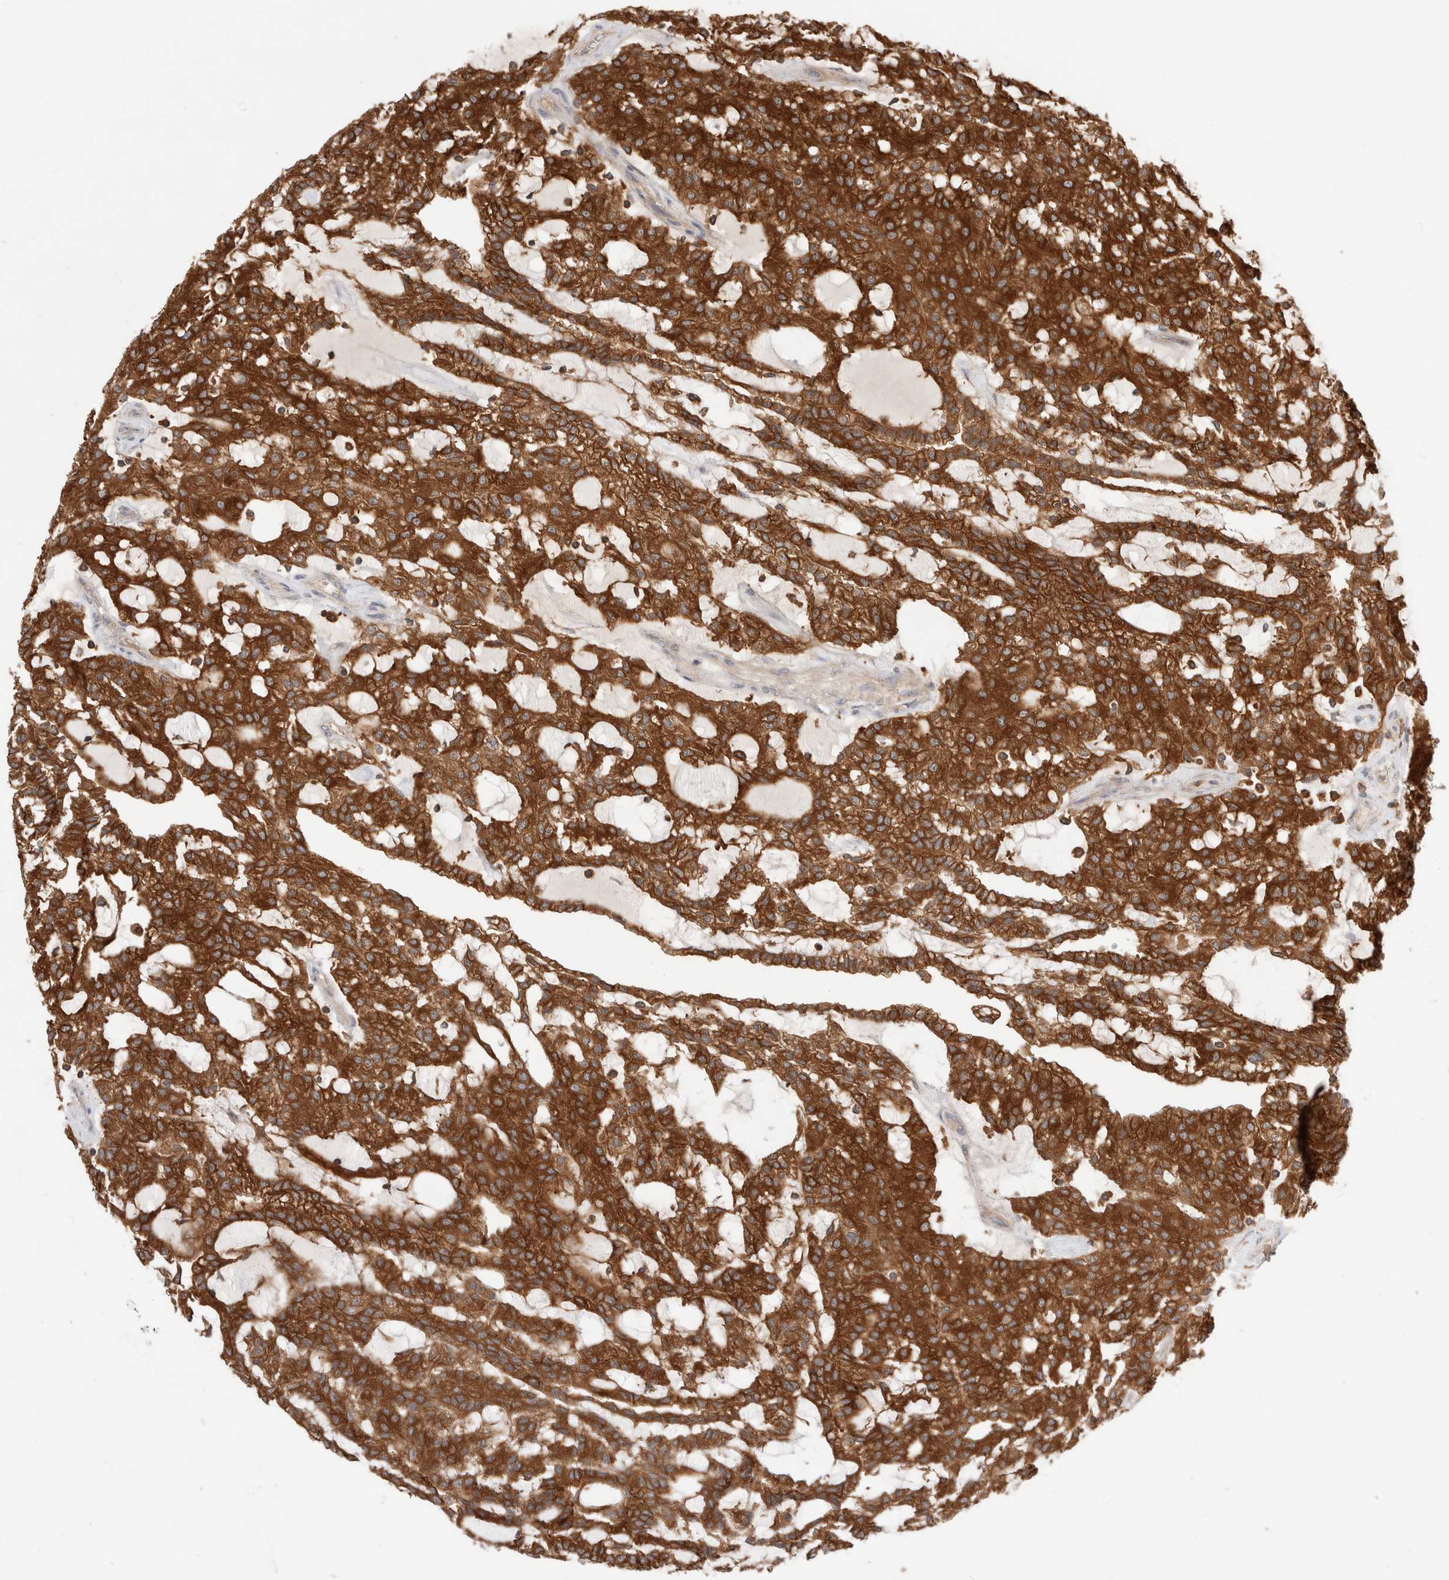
{"staining": {"intensity": "strong", "quantity": ">75%", "location": "cytoplasmic/membranous"}, "tissue": "renal cancer", "cell_type": "Tumor cells", "image_type": "cancer", "snomed": [{"axis": "morphology", "description": "Adenocarcinoma, NOS"}, {"axis": "topography", "description": "Kidney"}], "caption": "This is an image of IHC staining of renal adenocarcinoma, which shows strong staining in the cytoplasmic/membranous of tumor cells.", "gene": "KLHL14", "patient": {"sex": "male", "age": 63}}